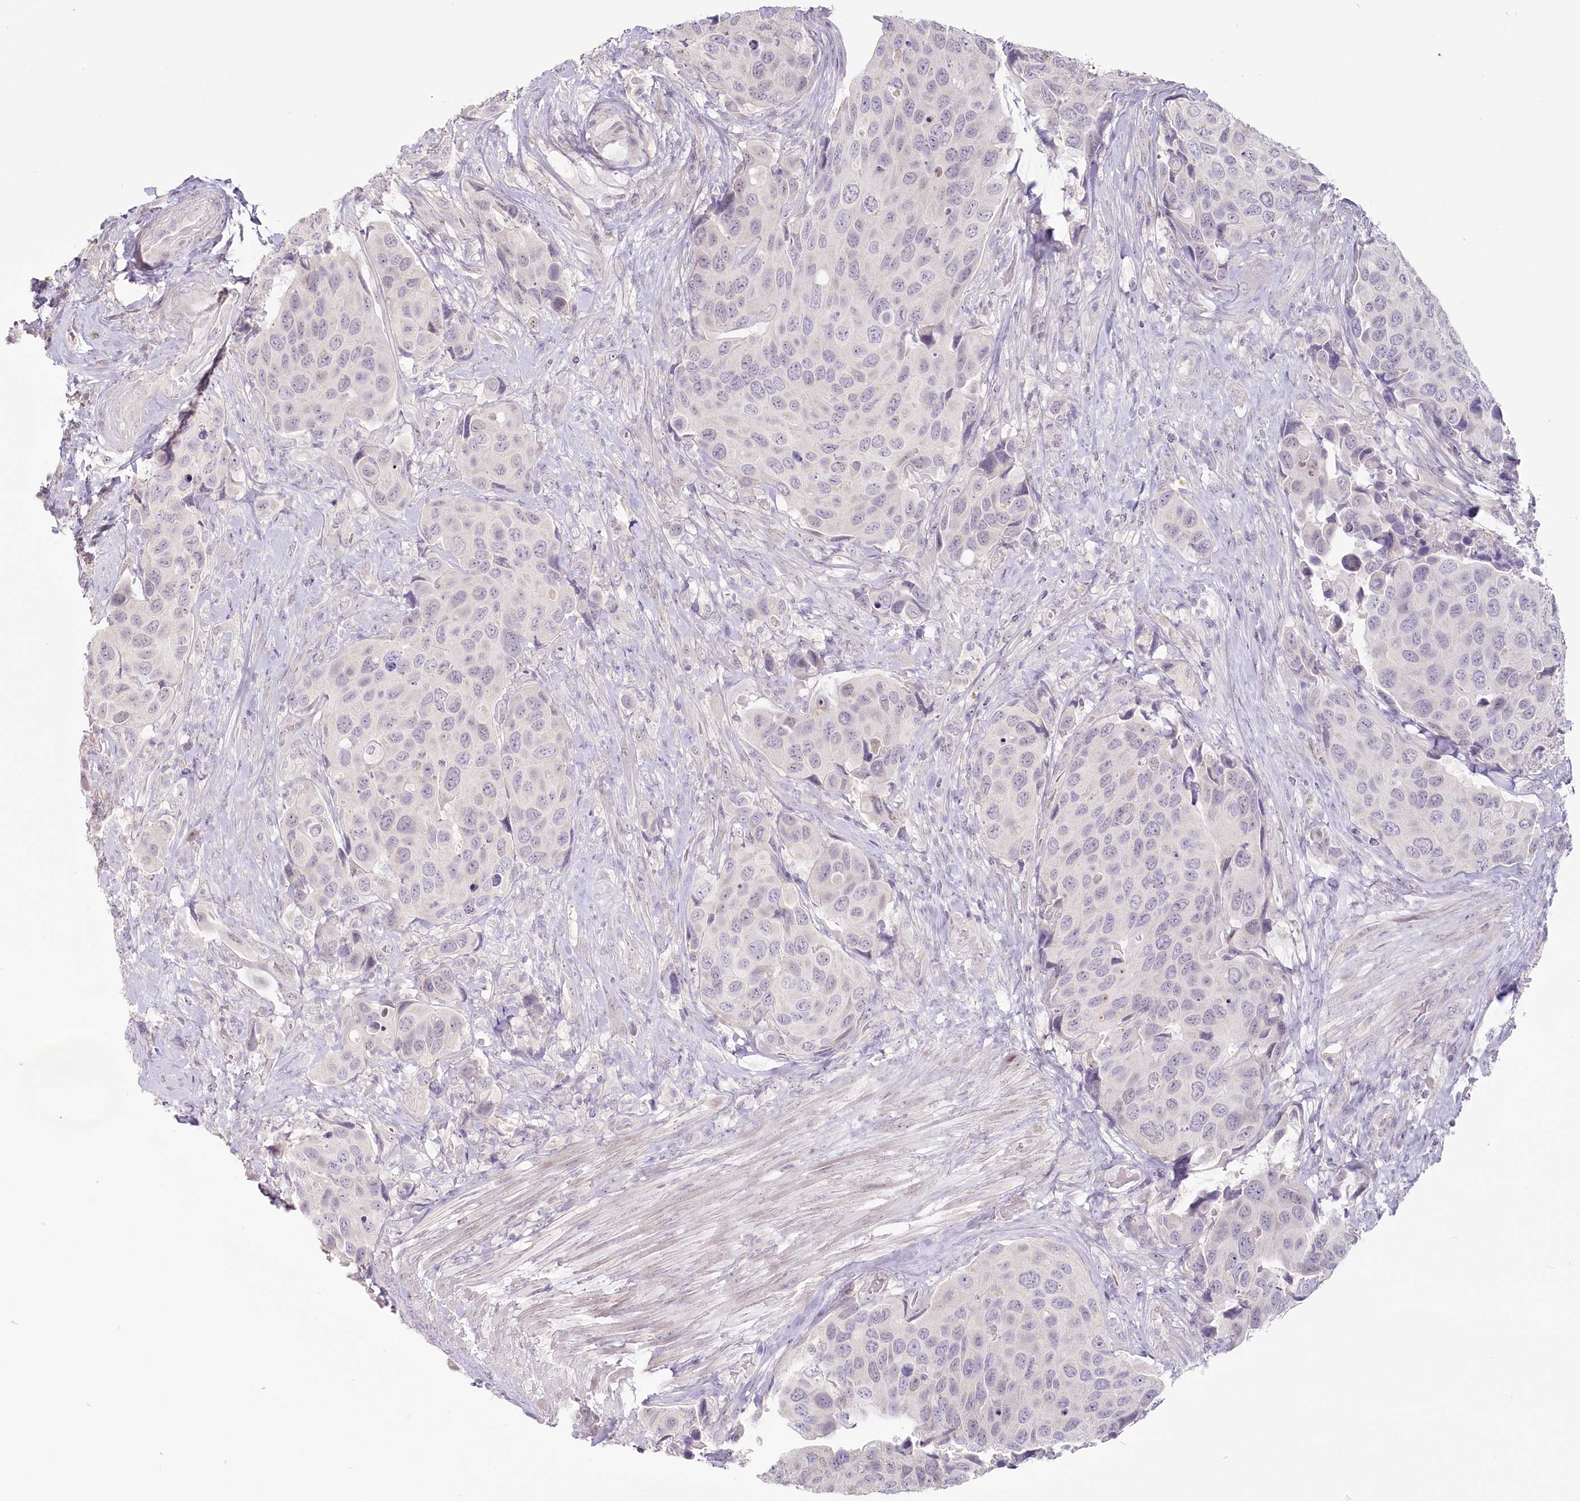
{"staining": {"intensity": "negative", "quantity": "none", "location": "none"}, "tissue": "urothelial cancer", "cell_type": "Tumor cells", "image_type": "cancer", "snomed": [{"axis": "morphology", "description": "Urothelial carcinoma, High grade"}, {"axis": "topography", "description": "Urinary bladder"}], "caption": "Tumor cells are negative for brown protein staining in urothelial cancer. (Immunohistochemistry (ihc), brightfield microscopy, high magnification).", "gene": "USP11", "patient": {"sex": "male", "age": 74}}